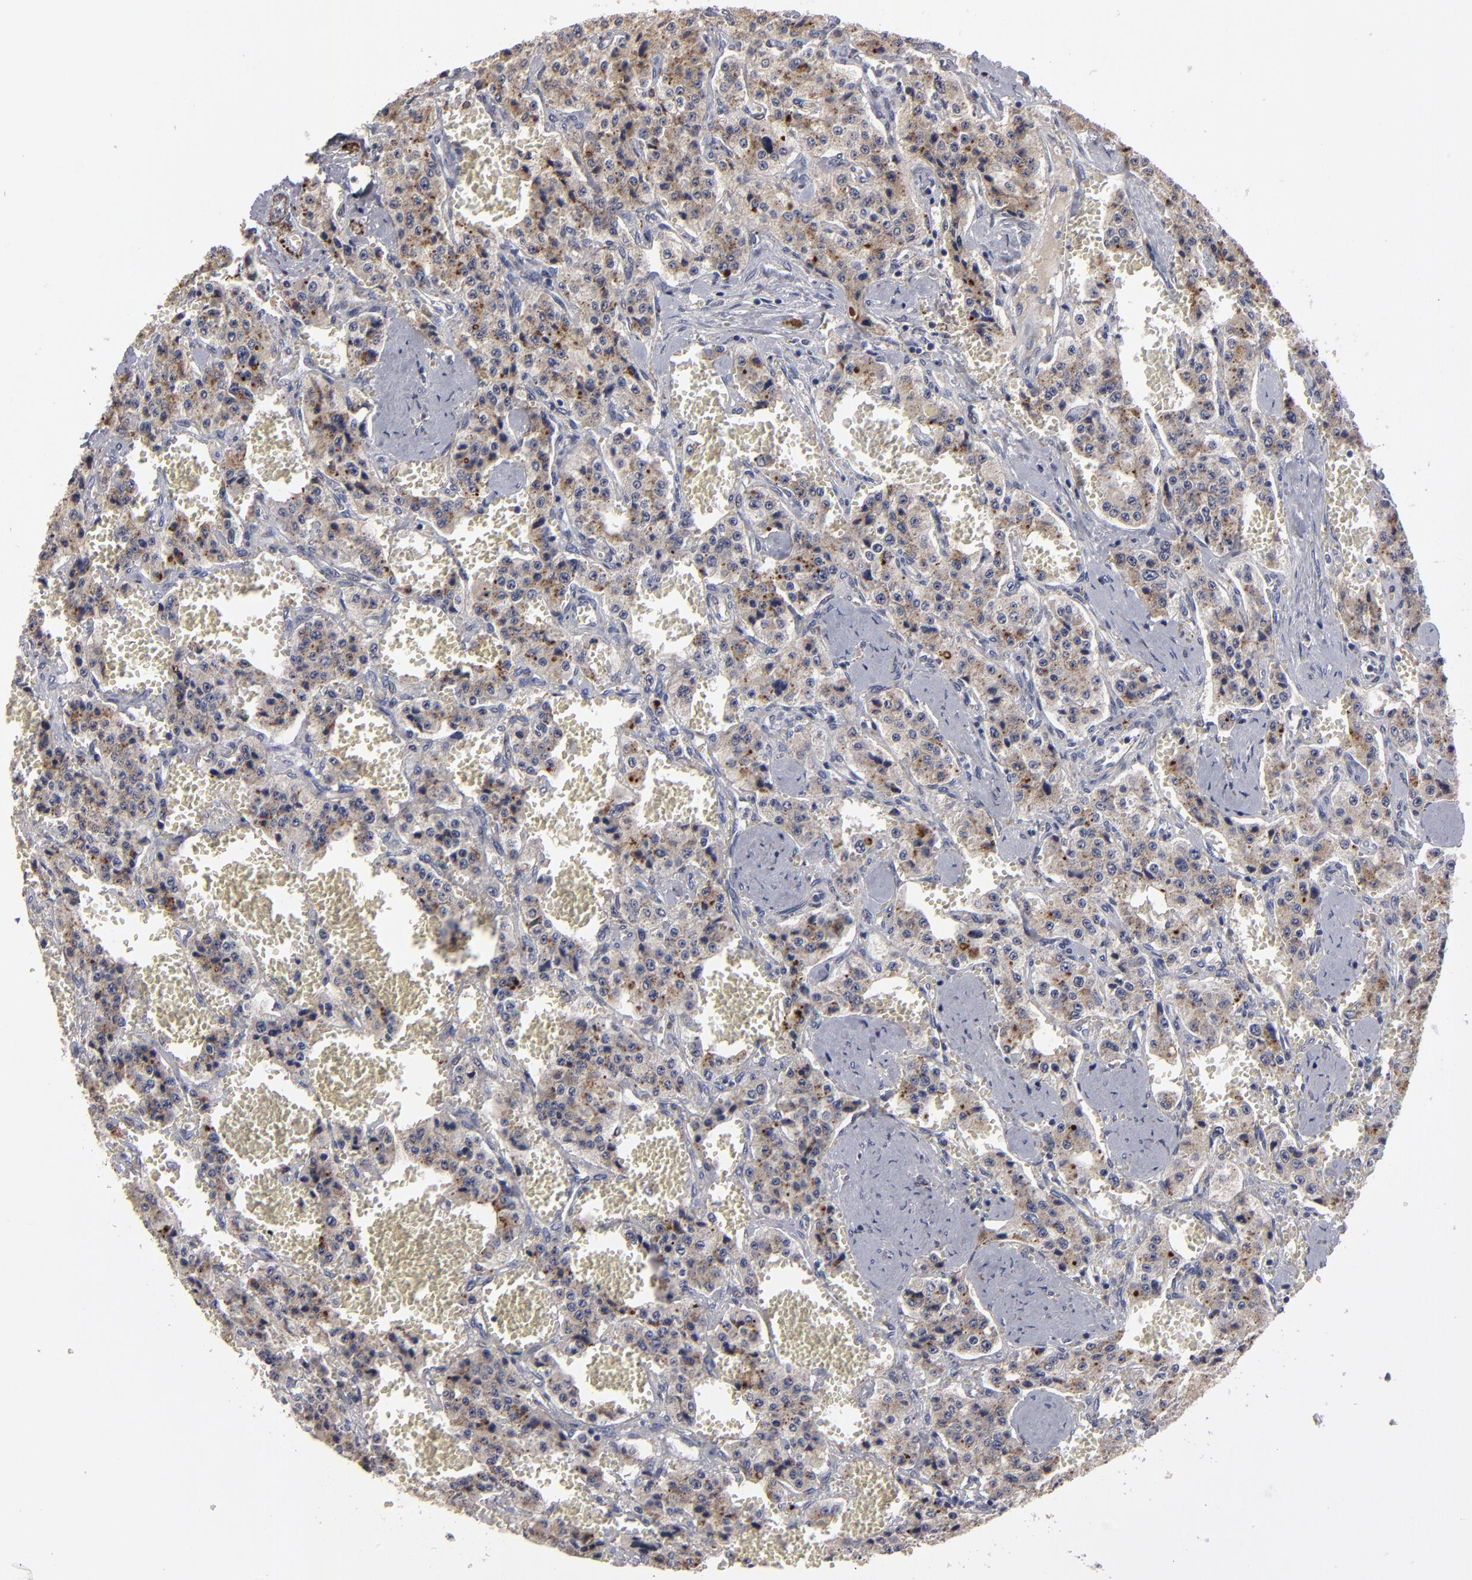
{"staining": {"intensity": "moderate", "quantity": "25%-75%", "location": "cytoplasmic/membranous"}, "tissue": "carcinoid", "cell_type": "Tumor cells", "image_type": "cancer", "snomed": [{"axis": "morphology", "description": "Carcinoid, malignant, NOS"}, {"axis": "topography", "description": "Small intestine"}], "caption": "A histopathology image of carcinoid (malignant) stained for a protein exhibits moderate cytoplasmic/membranous brown staining in tumor cells.", "gene": "GPM6B", "patient": {"sex": "male", "age": 52}}